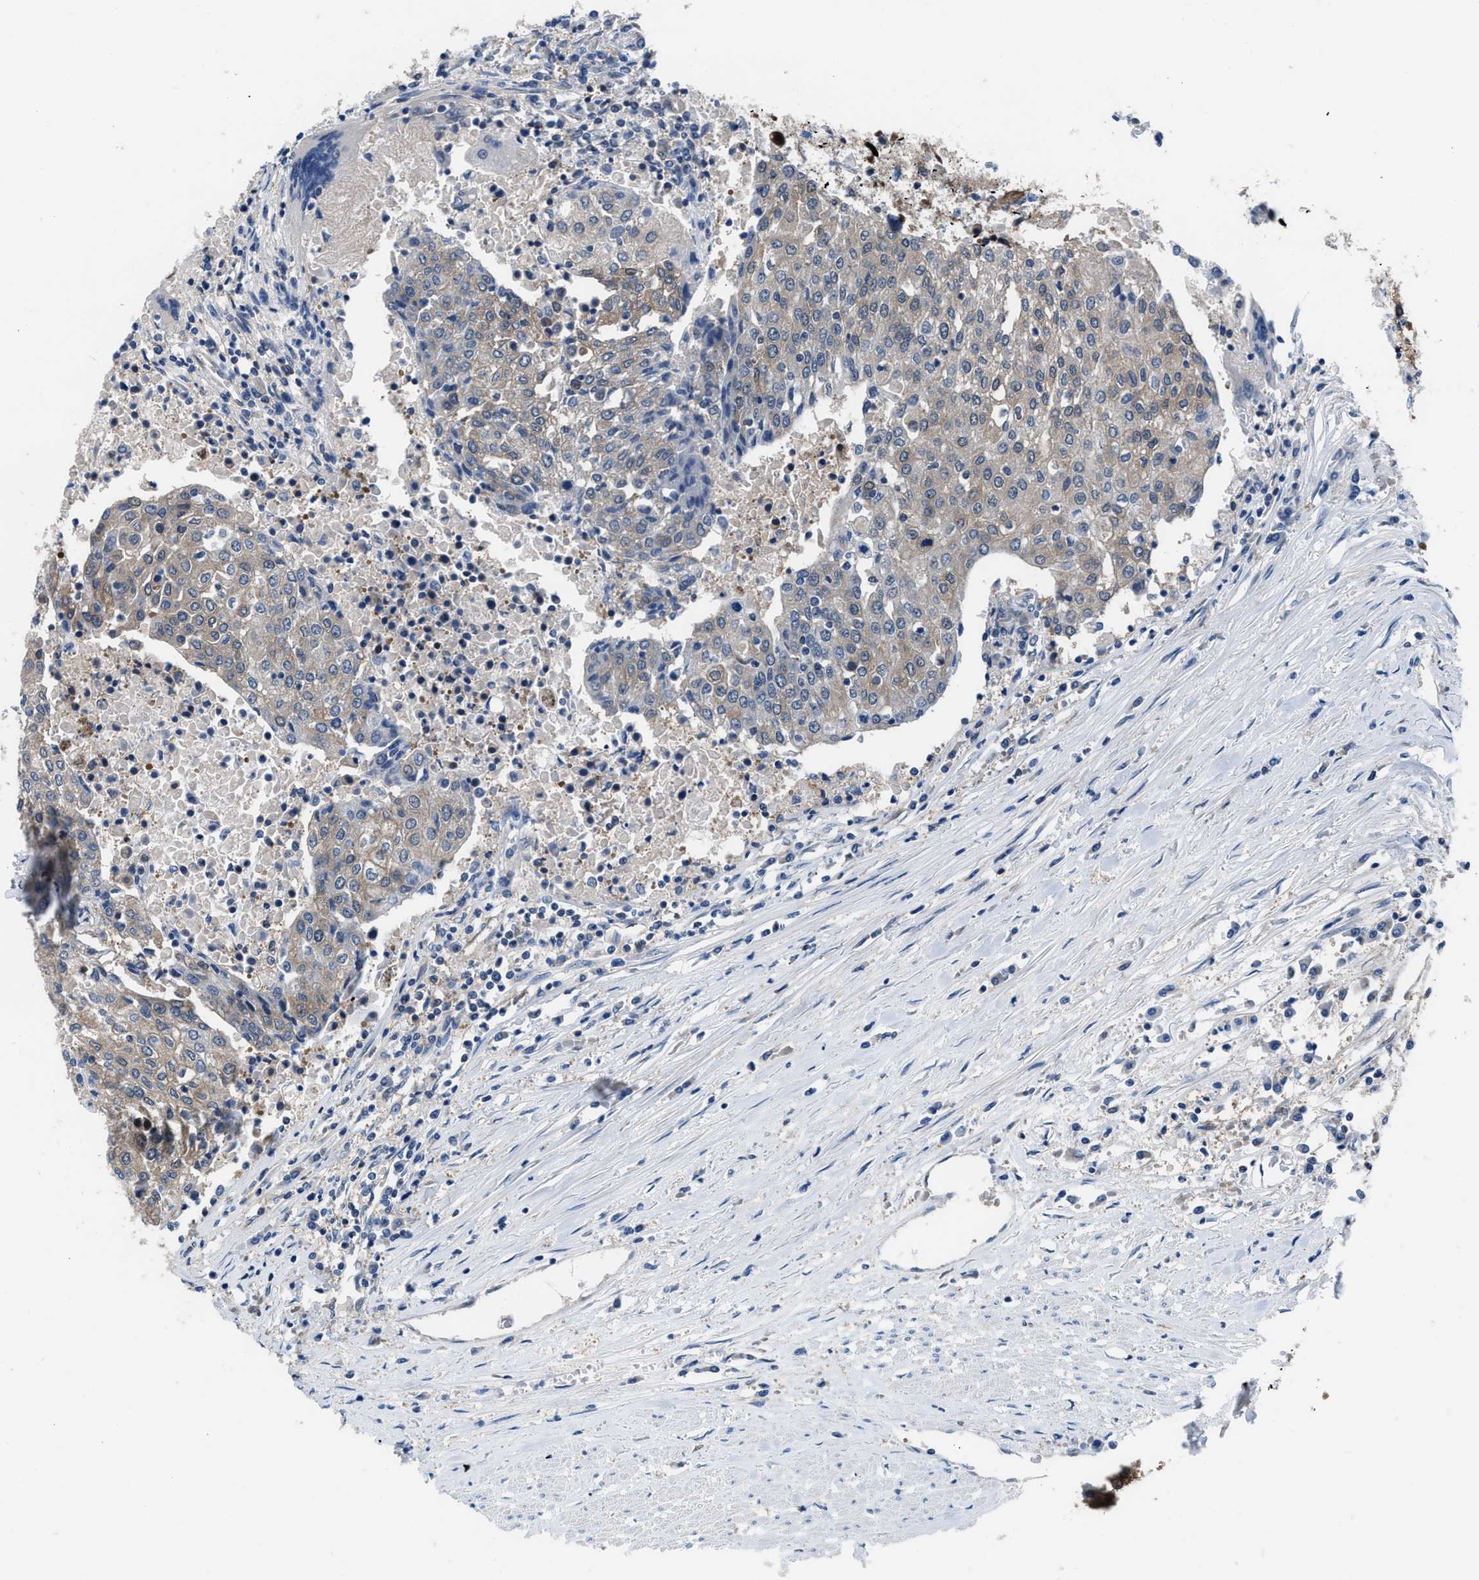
{"staining": {"intensity": "weak", "quantity": "25%-75%", "location": "cytoplasmic/membranous"}, "tissue": "urothelial cancer", "cell_type": "Tumor cells", "image_type": "cancer", "snomed": [{"axis": "morphology", "description": "Urothelial carcinoma, High grade"}, {"axis": "topography", "description": "Urinary bladder"}], "caption": "Human high-grade urothelial carcinoma stained with a brown dye reveals weak cytoplasmic/membranous positive staining in about 25%-75% of tumor cells.", "gene": "NUDT5", "patient": {"sex": "female", "age": 85}}